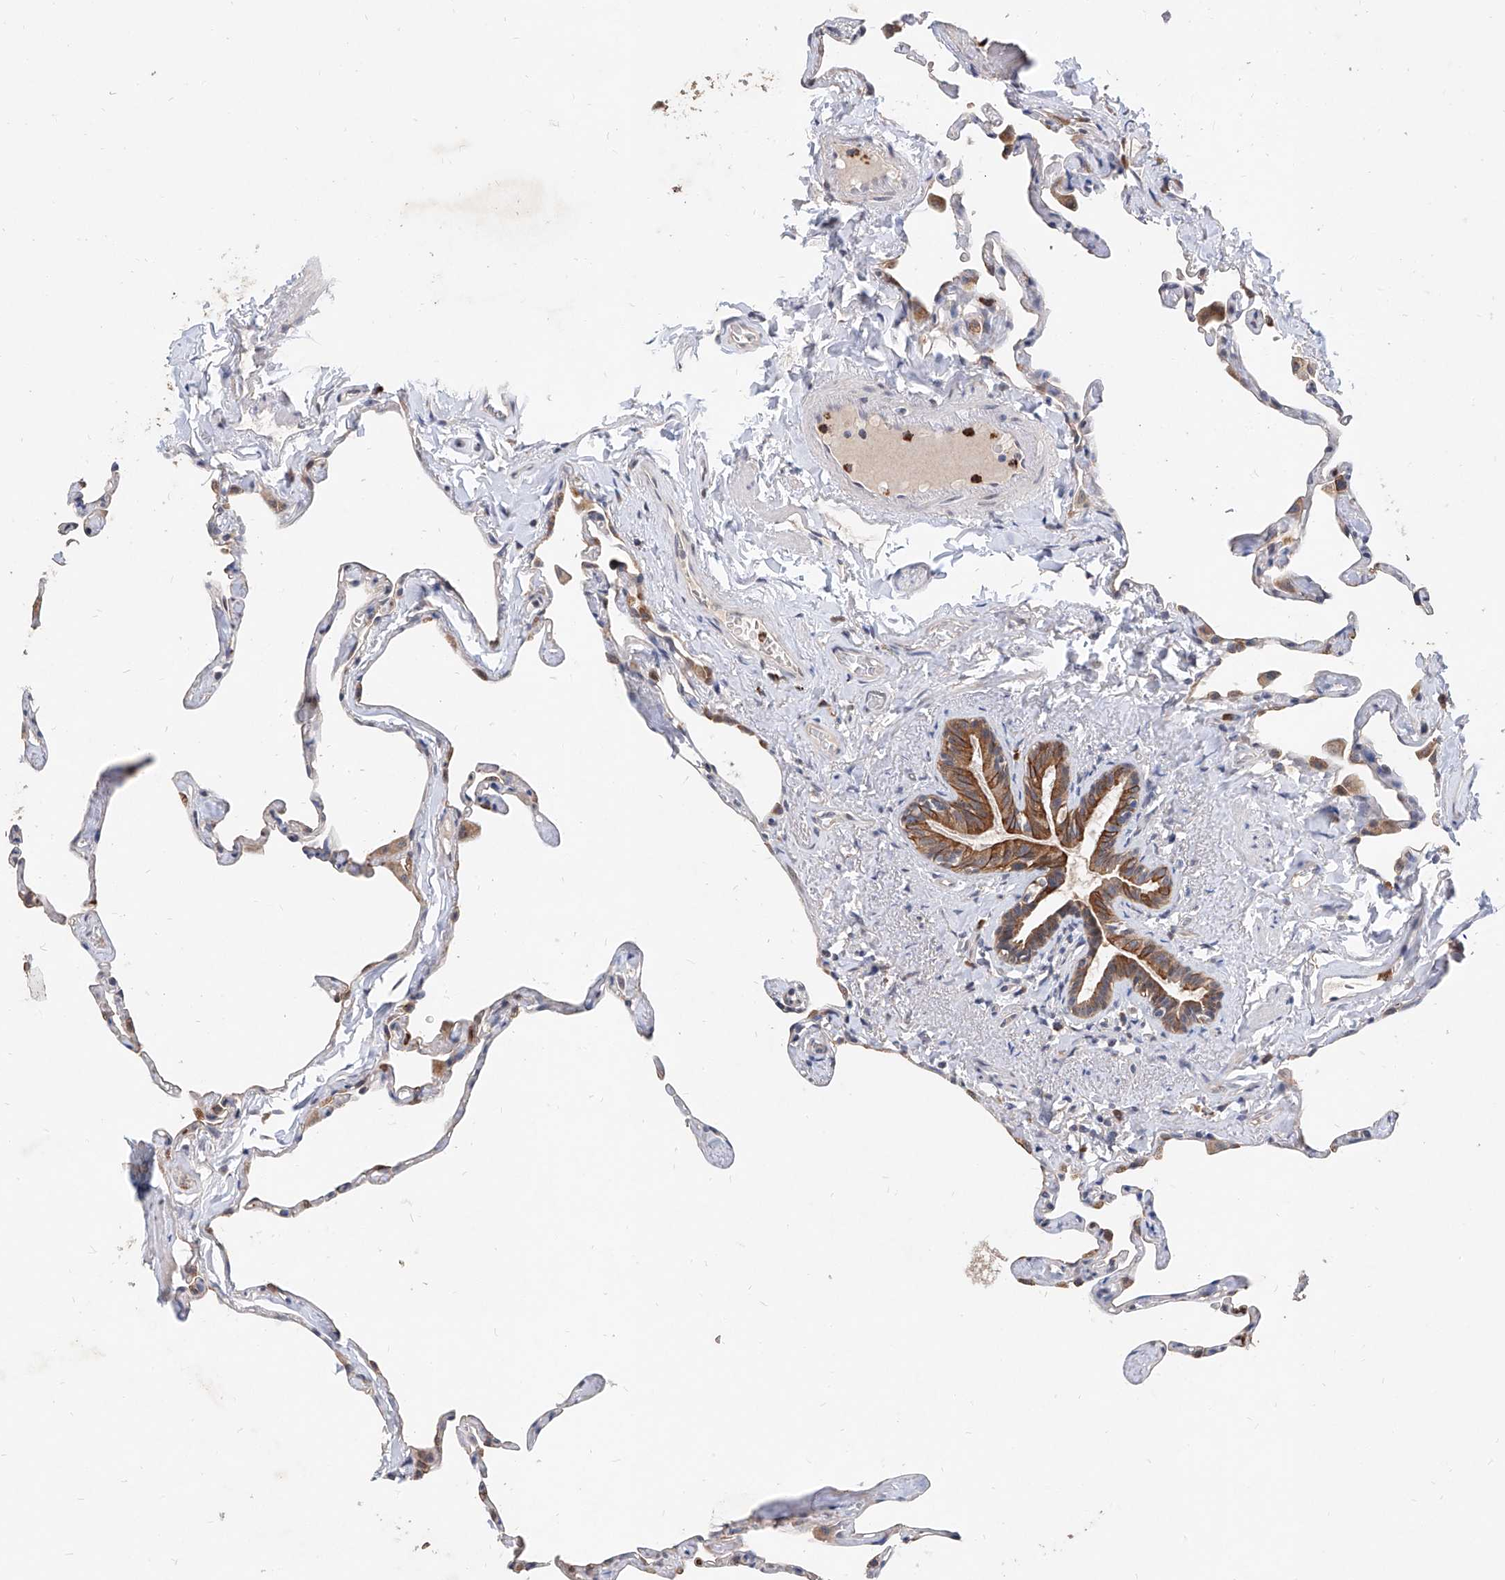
{"staining": {"intensity": "moderate", "quantity": "<25%", "location": "cytoplasmic/membranous"}, "tissue": "lung", "cell_type": "Alveolar cells", "image_type": "normal", "snomed": [{"axis": "morphology", "description": "Normal tissue, NOS"}, {"axis": "topography", "description": "Lung"}], "caption": "A photomicrograph showing moderate cytoplasmic/membranous expression in approximately <25% of alveolar cells in benign lung, as visualized by brown immunohistochemical staining.", "gene": "MFSD4B", "patient": {"sex": "male", "age": 65}}